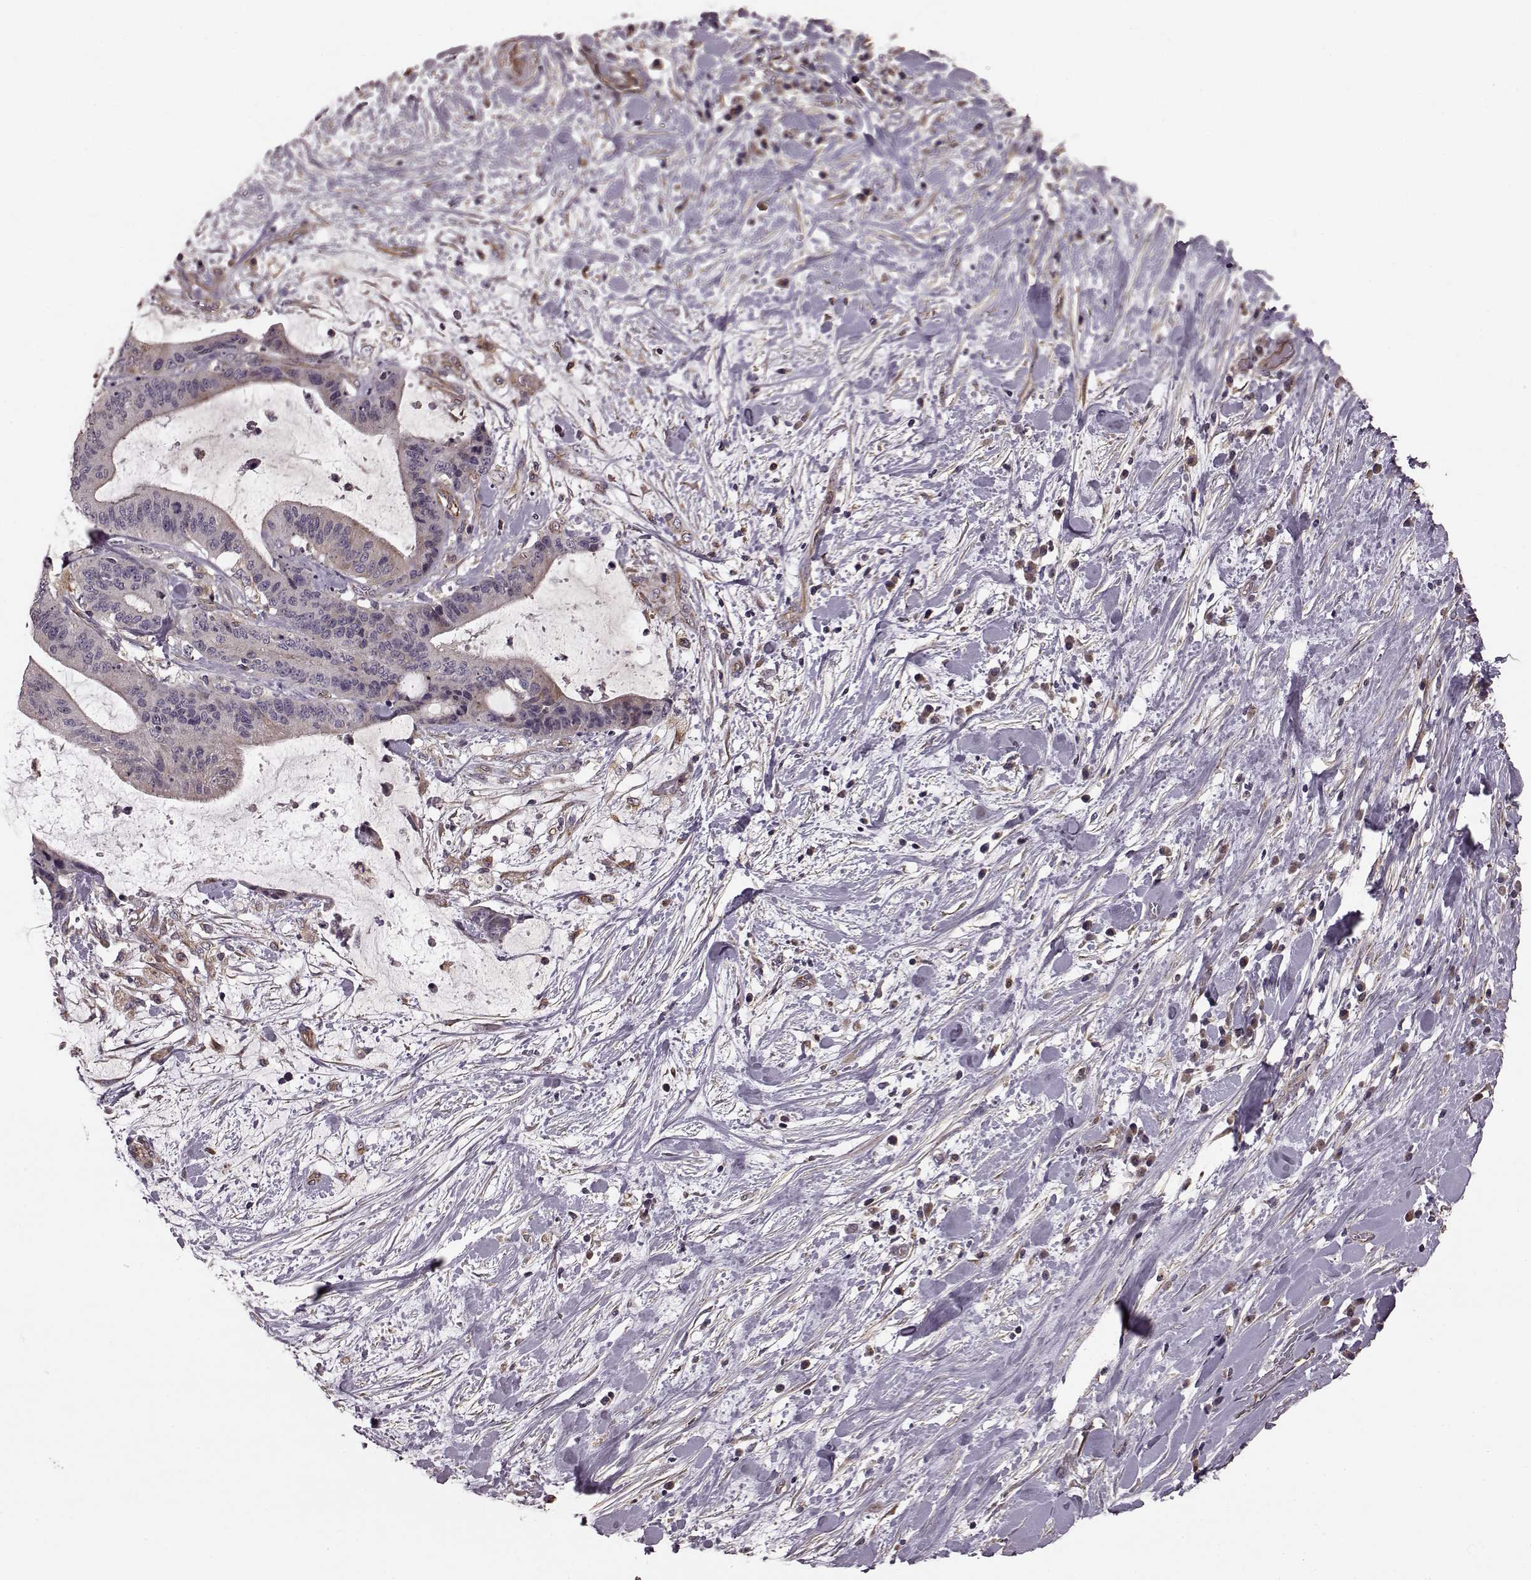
{"staining": {"intensity": "negative", "quantity": "none", "location": "none"}, "tissue": "liver cancer", "cell_type": "Tumor cells", "image_type": "cancer", "snomed": [{"axis": "morphology", "description": "Cholangiocarcinoma"}, {"axis": "topography", "description": "Liver"}], "caption": "Immunohistochemistry of cholangiocarcinoma (liver) exhibits no expression in tumor cells.", "gene": "NTF3", "patient": {"sex": "female", "age": 73}}